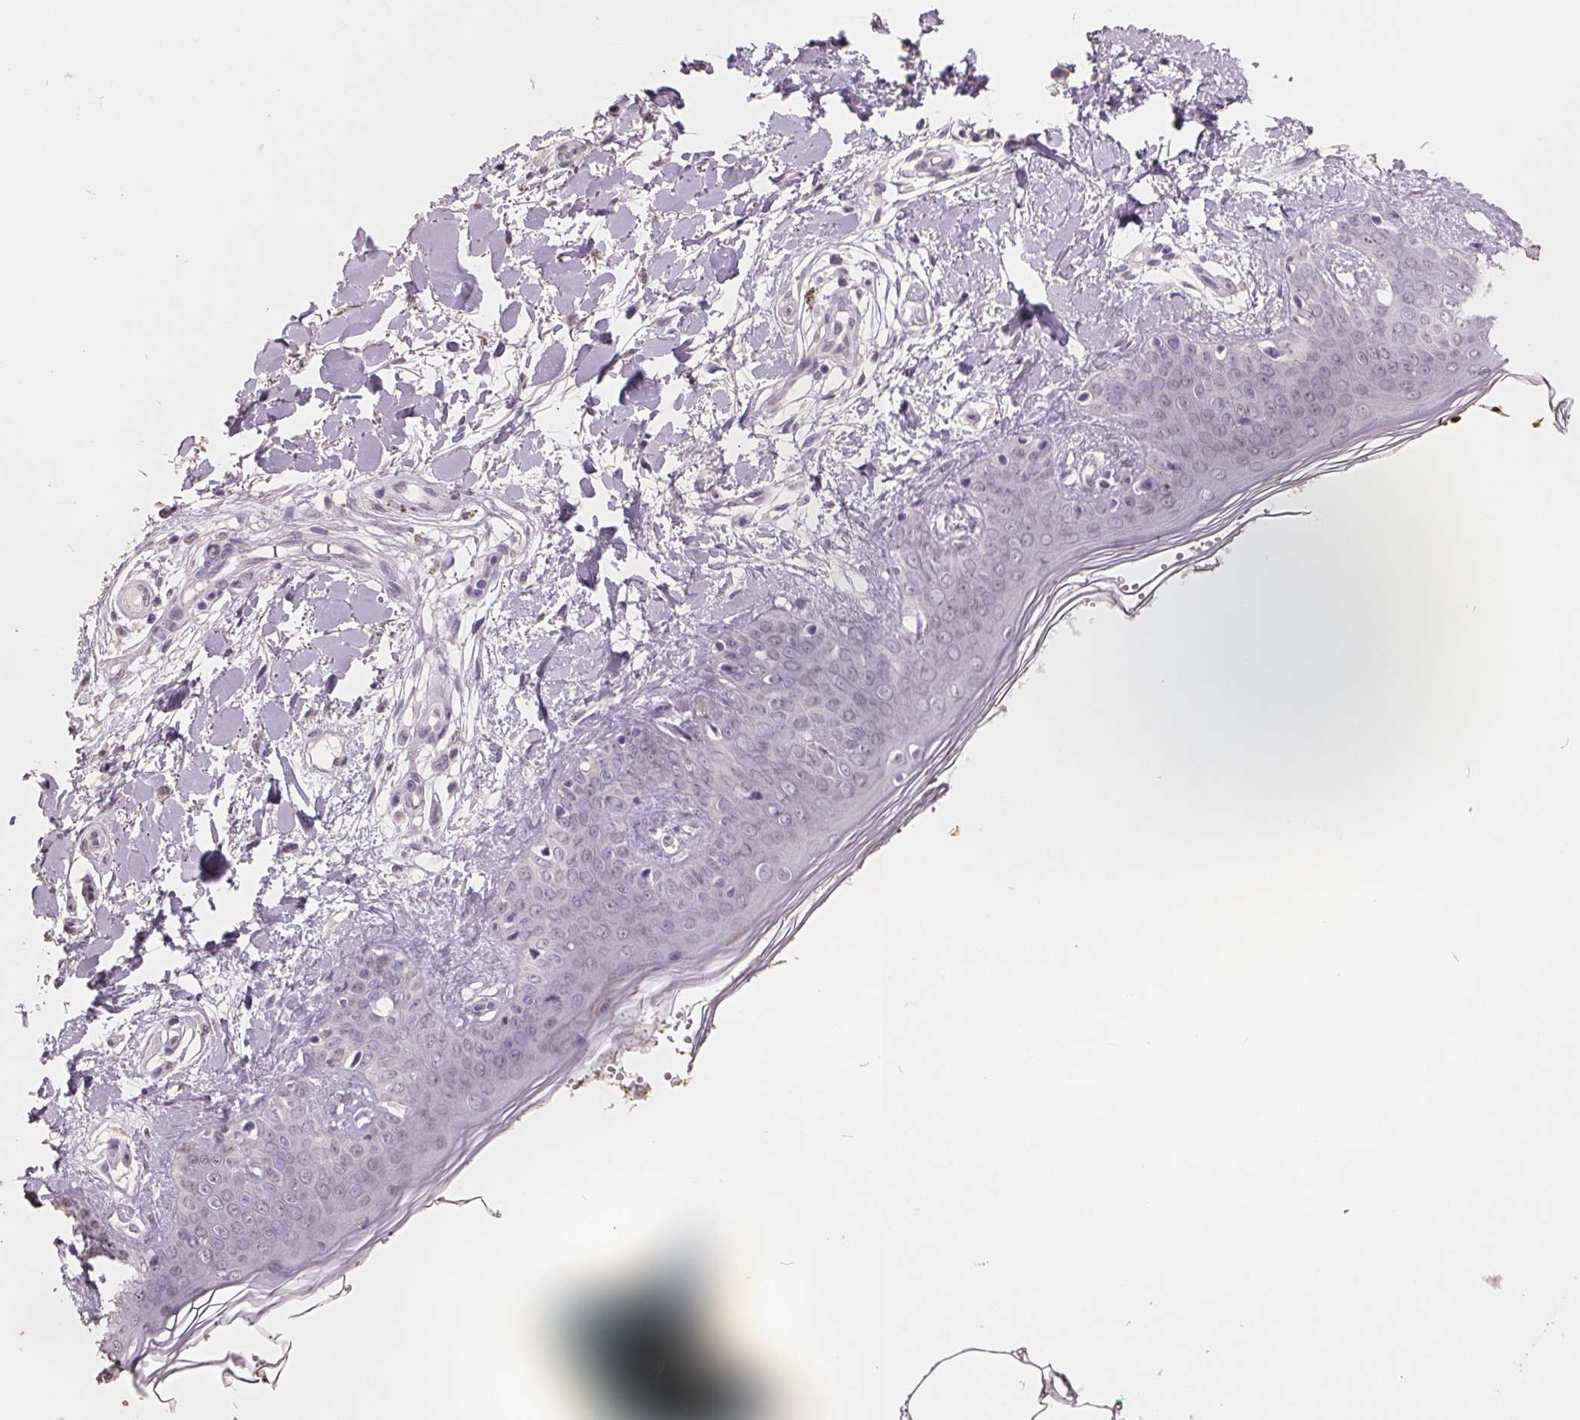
{"staining": {"intensity": "negative", "quantity": "none", "location": "none"}, "tissue": "skin", "cell_type": "Fibroblasts", "image_type": "normal", "snomed": [{"axis": "morphology", "description": "Normal tissue, NOS"}, {"axis": "topography", "description": "Skin"}], "caption": "Immunohistochemistry (IHC) micrograph of benign skin: human skin stained with DAB reveals no significant protein staining in fibroblasts.", "gene": "FTCD", "patient": {"sex": "female", "age": 34}}